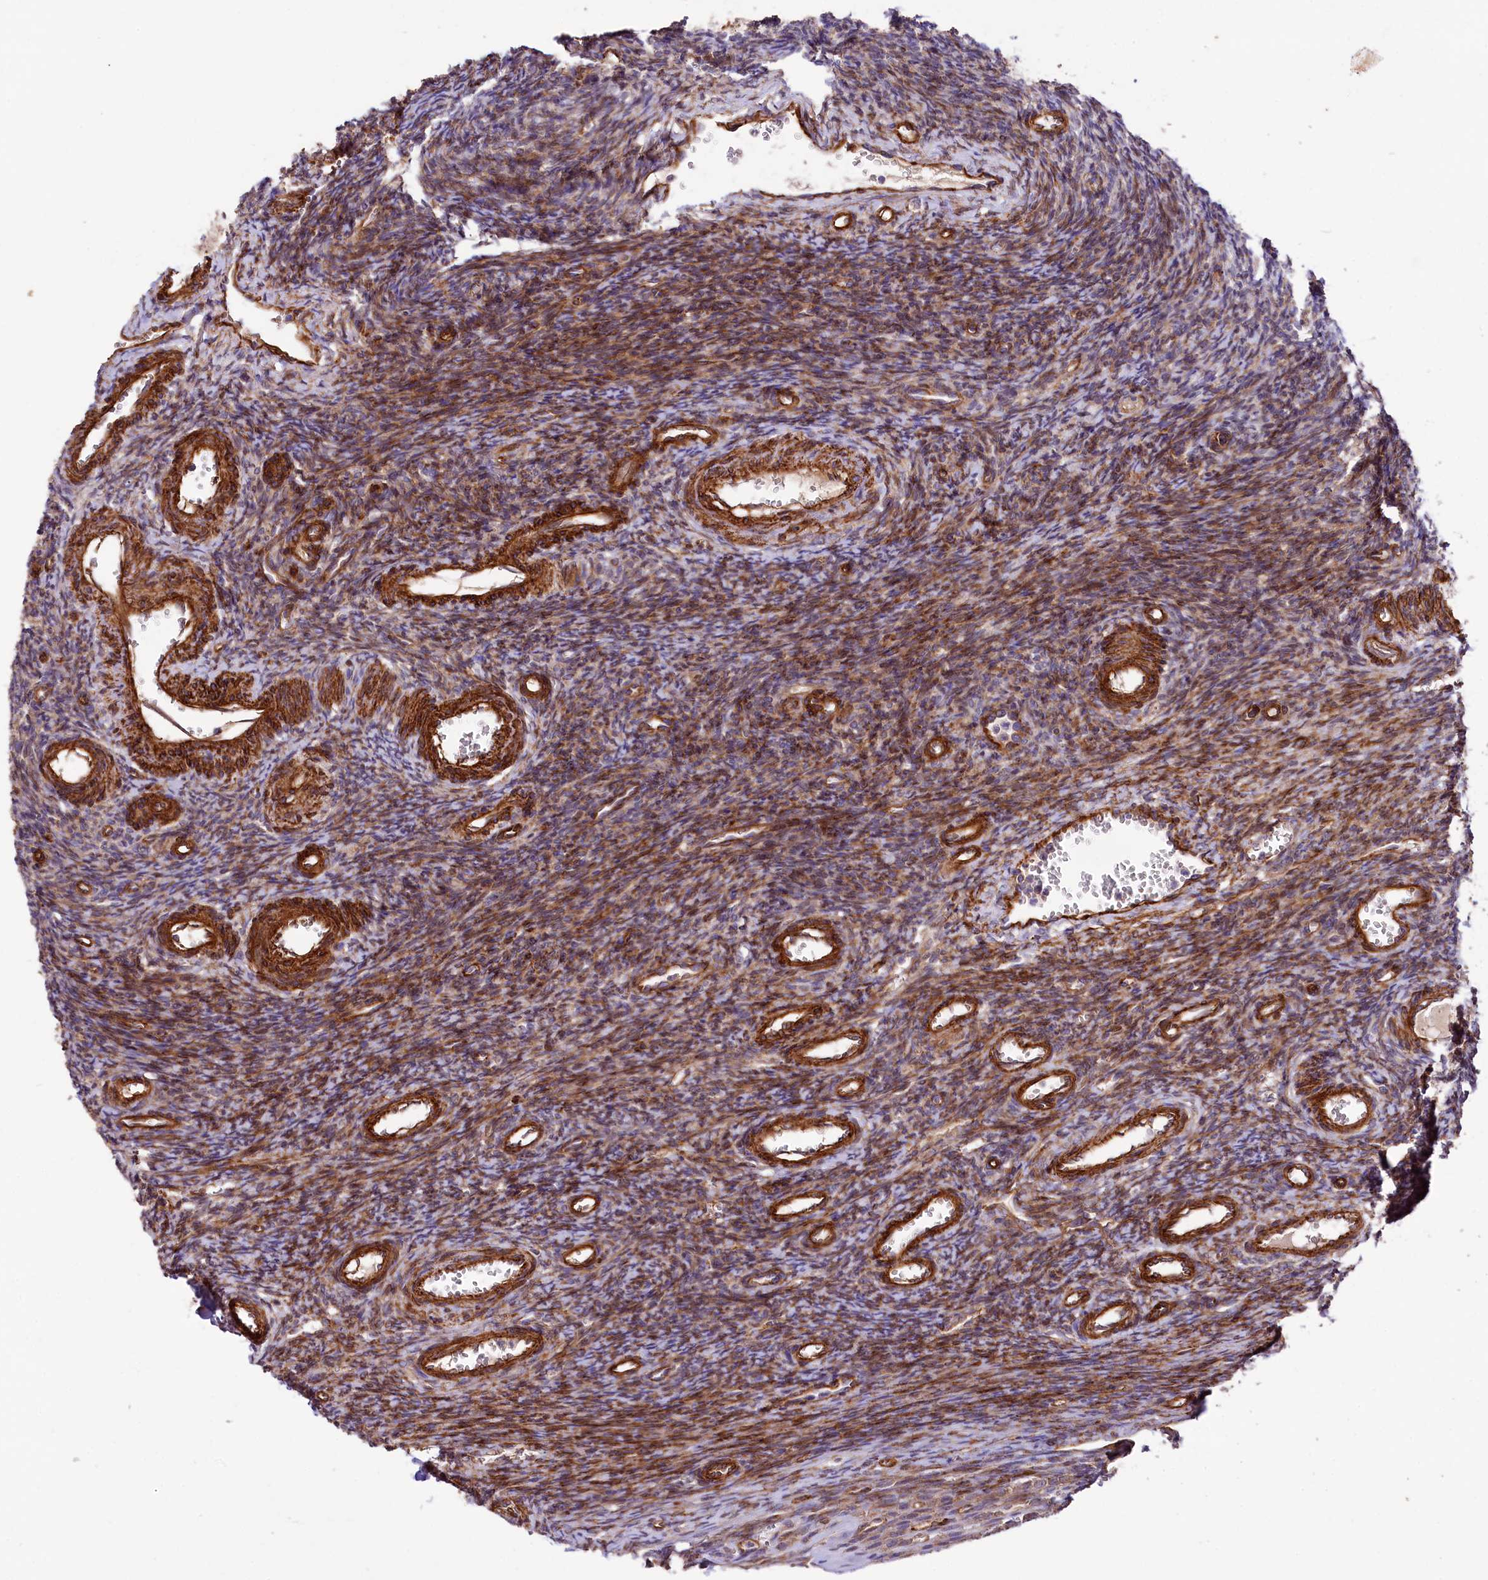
{"staining": {"intensity": "moderate", "quantity": ">75%", "location": "cytoplasmic/membranous"}, "tissue": "ovary", "cell_type": "Ovarian stroma cells", "image_type": "normal", "snomed": [{"axis": "morphology", "description": "Normal tissue, NOS"}, {"axis": "topography", "description": "Ovary"}], "caption": "Ovary stained for a protein (brown) shows moderate cytoplasmic/membranous positive staining in about >75% of ovarian stroma cells.", "gene": "SPATS2", "patient": {"sex": "female", "age": 39}}